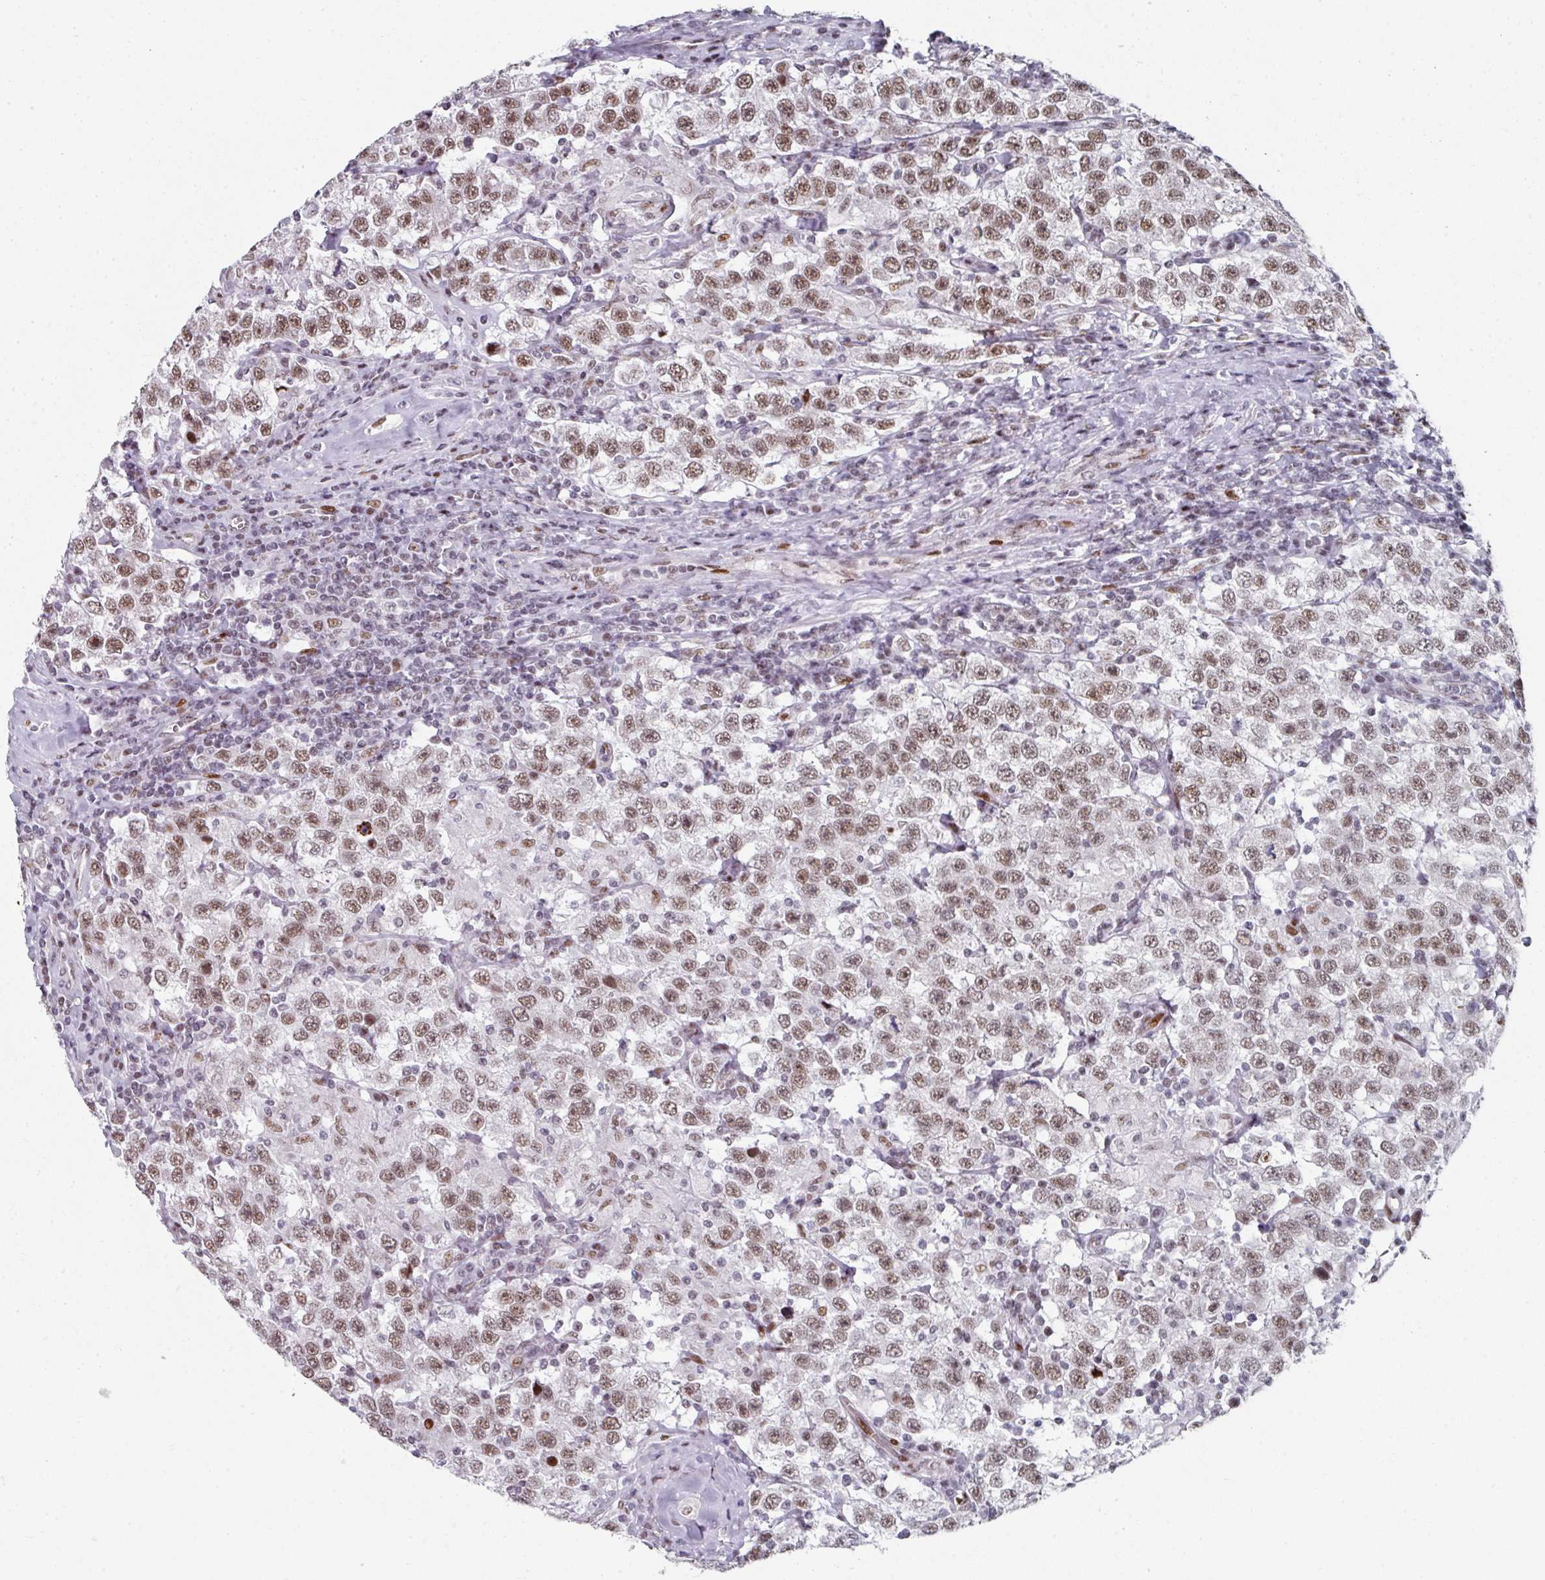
{"staining": {"intensity": "moderate", "quantity": ">75%", "location": "nuclear"}, "tissue": "testis cancer", "cell_type": "Tumor cells", "image_type": "cancer", "snomed": [{"axis": "morphology", "description": "Seminoma, NOS"}, {"axis": "topography", "description": "Testis"}], "caption": "This is a photomicrograph of IHC staining of seminoma (testis), which shows moderate expression in the nuclear of tumor cells.", "gene": "SF3B5", "patient": {"sex": "male", "age": 41}}